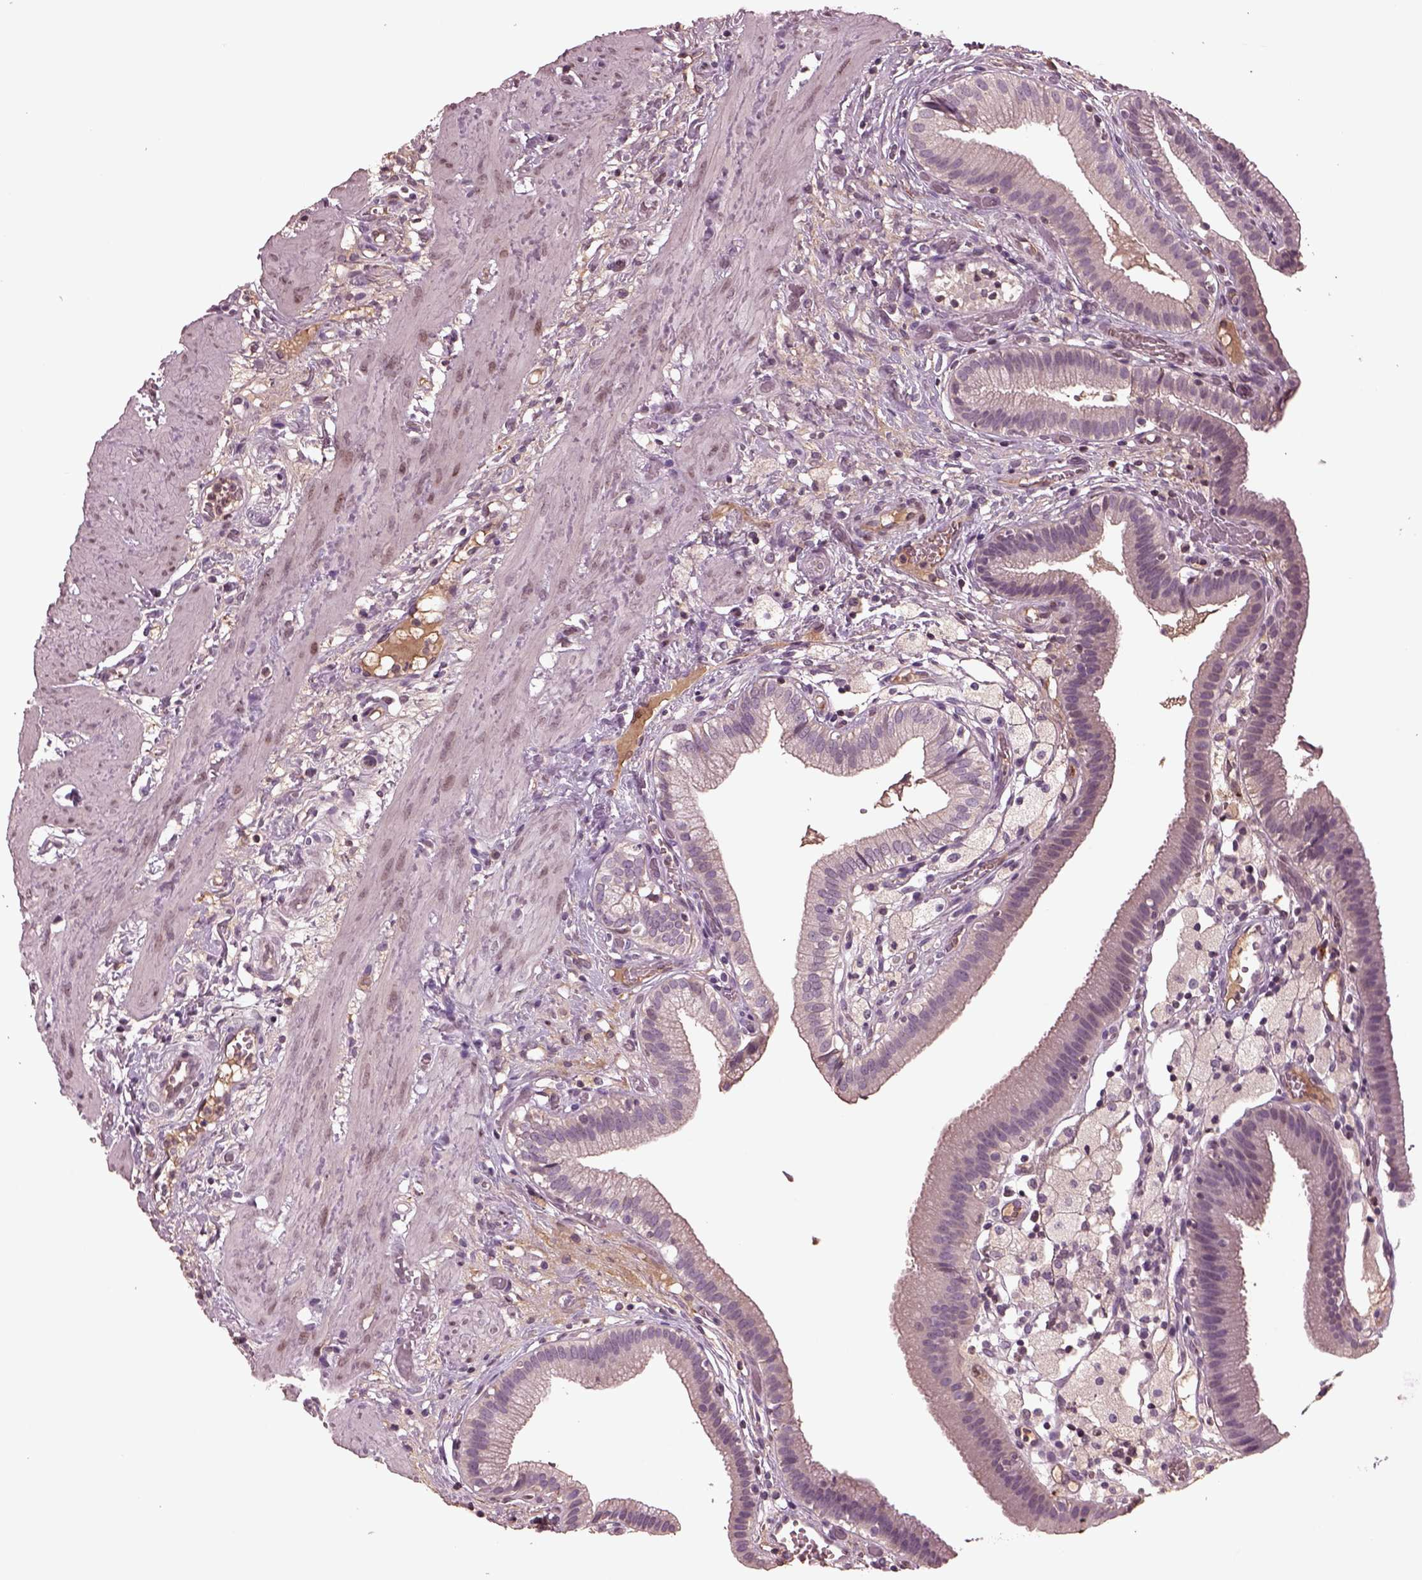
{"staining": {"intensity": "negative", "quantity": "none", "location": "none"}, "tissue": "gallbladder", "cell_type": "Glandular cells", "image_type": "normal", "snomed": [{"axis": "morphology", "description": "Normal tissue, NOS"}, {"axis": "topography", "description": "Gallbladder"}], "caption": "A photomicrograph of gallbladder stained for a protein reveals no brown staining in glandular cells. Brightfield microscopy of immunohistochemistry (IHC) stained with DAB (3,3'-diaminobenzidine) (brown) and hematoxylin (blue), captured at high magnification.", "gene": "PTX4", "patient": {"sex": "female", "age": 24}}